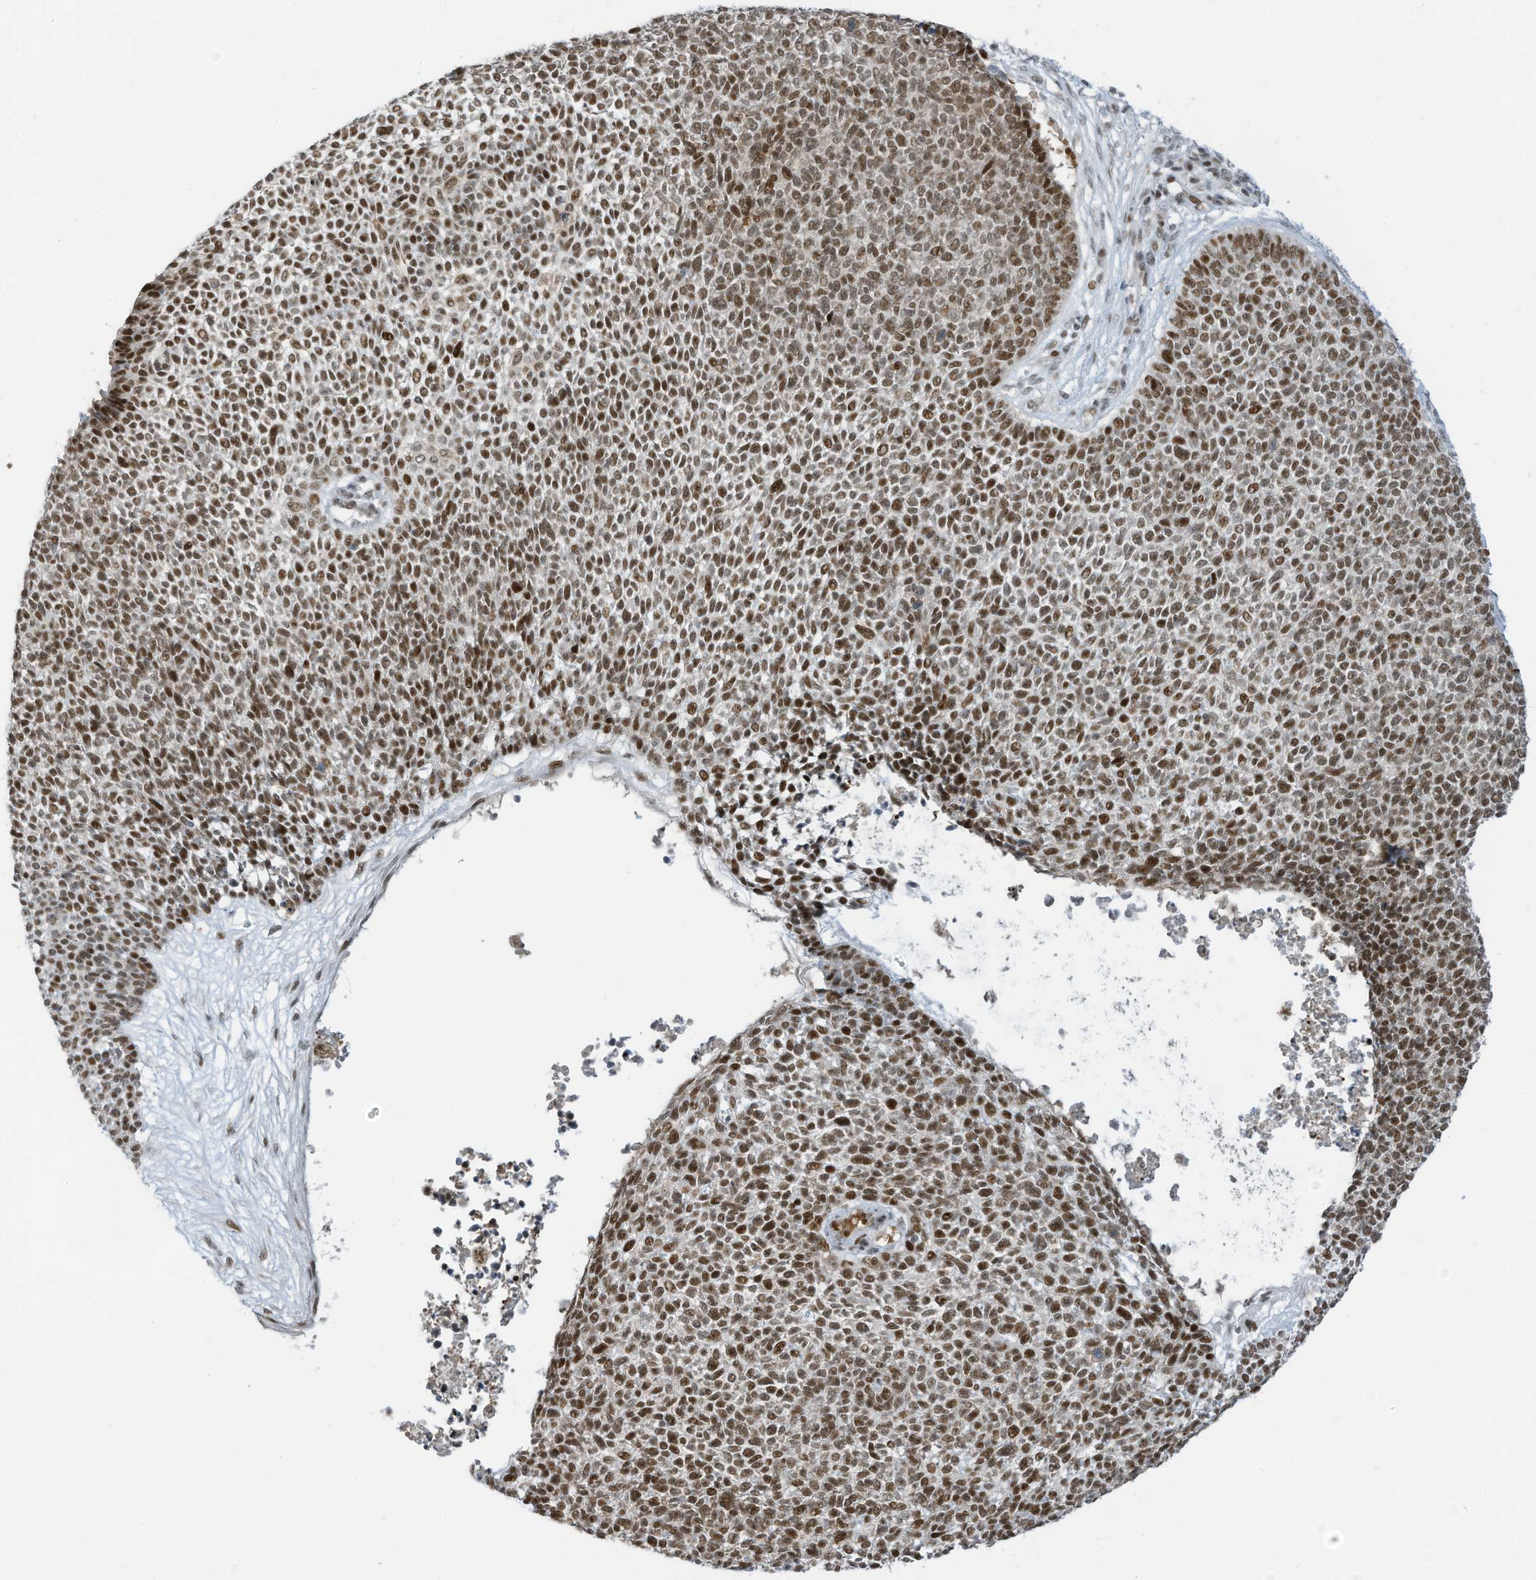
{"staining": {"intensity": "moderate", "quantity": ">75%", "location": "nuclear"}, "tissue": "skin cancer", "cell_type": "Tumor cells", "image_type": "cancer", "snomed": [{"axis": "morphology", "description": "Basal cell carcinoma"}, {"axis": "topography", "description": "Skin"}], "caption": "A brown stain labels moderate nuclear positivity of a protein in basal cell carcinoma (skin) tumor cells.", "gene": "ZCWPW2", "patient": {"sex": "female", "age": 84}}